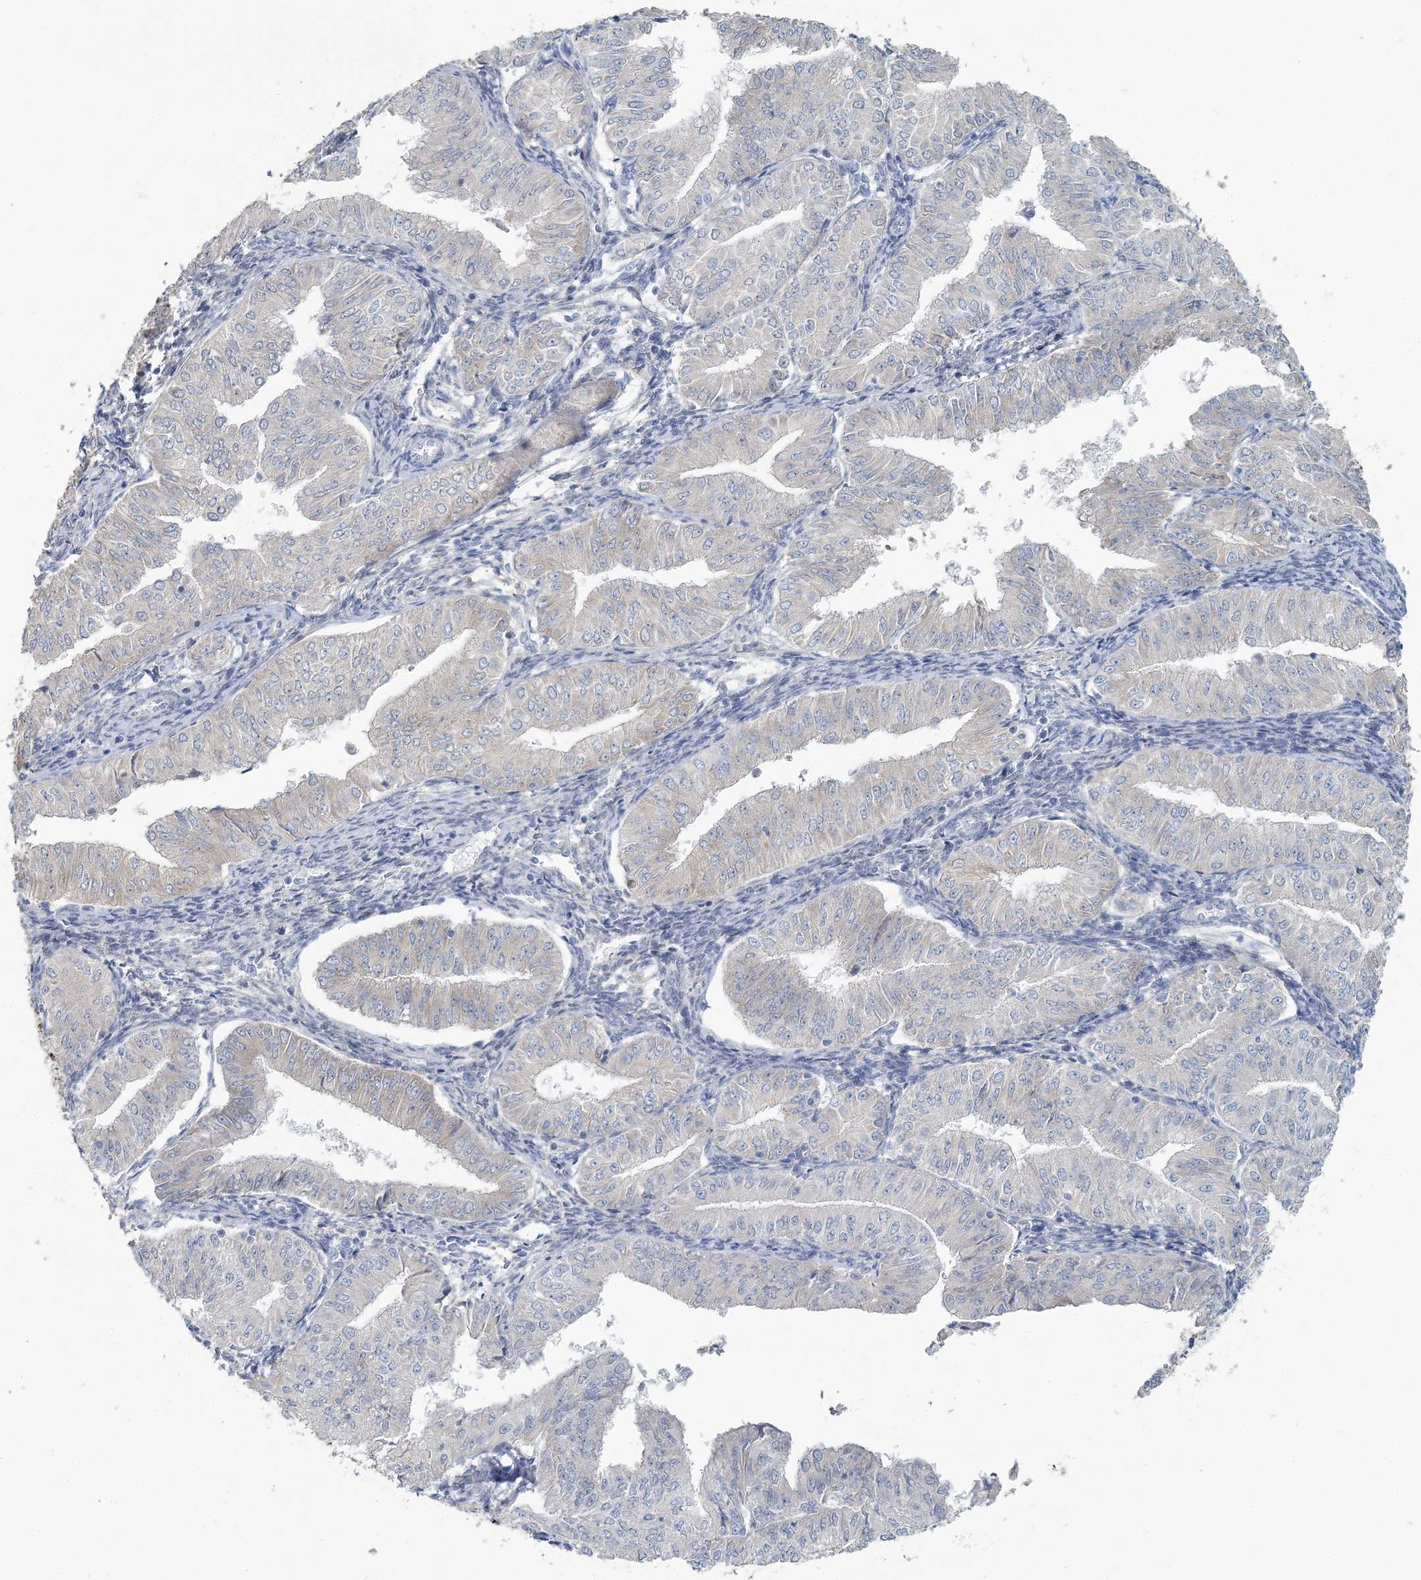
{"staining": {"intensity": "negative", "quantity": "none", "location": "none"}, "tissue": "endometrial cancer", "cell_type": "Tumor cells", "image_type": "cancer", "snomed": [{"axis": "morphology", "description": "Normal tissue, NOS"}, {"axis": "morphology", "description": "Adenocarcinoma, NOS"}, {"axis": "topography", "description": "Endometrium"}], "caption": "Immunohistochemistry histopathology image of endometrial cancer (adenocarcinoma) stained for a protein (brown), which demonstrates no expression in tumor cells. (Stains: DAB immunohistochemistry (IHC) with hematoxylin counter stain, Microscopy: brightfield microscopy at high magnification).", "gene": "CMBL", "patient": {"sex": "female", "age": 53}}